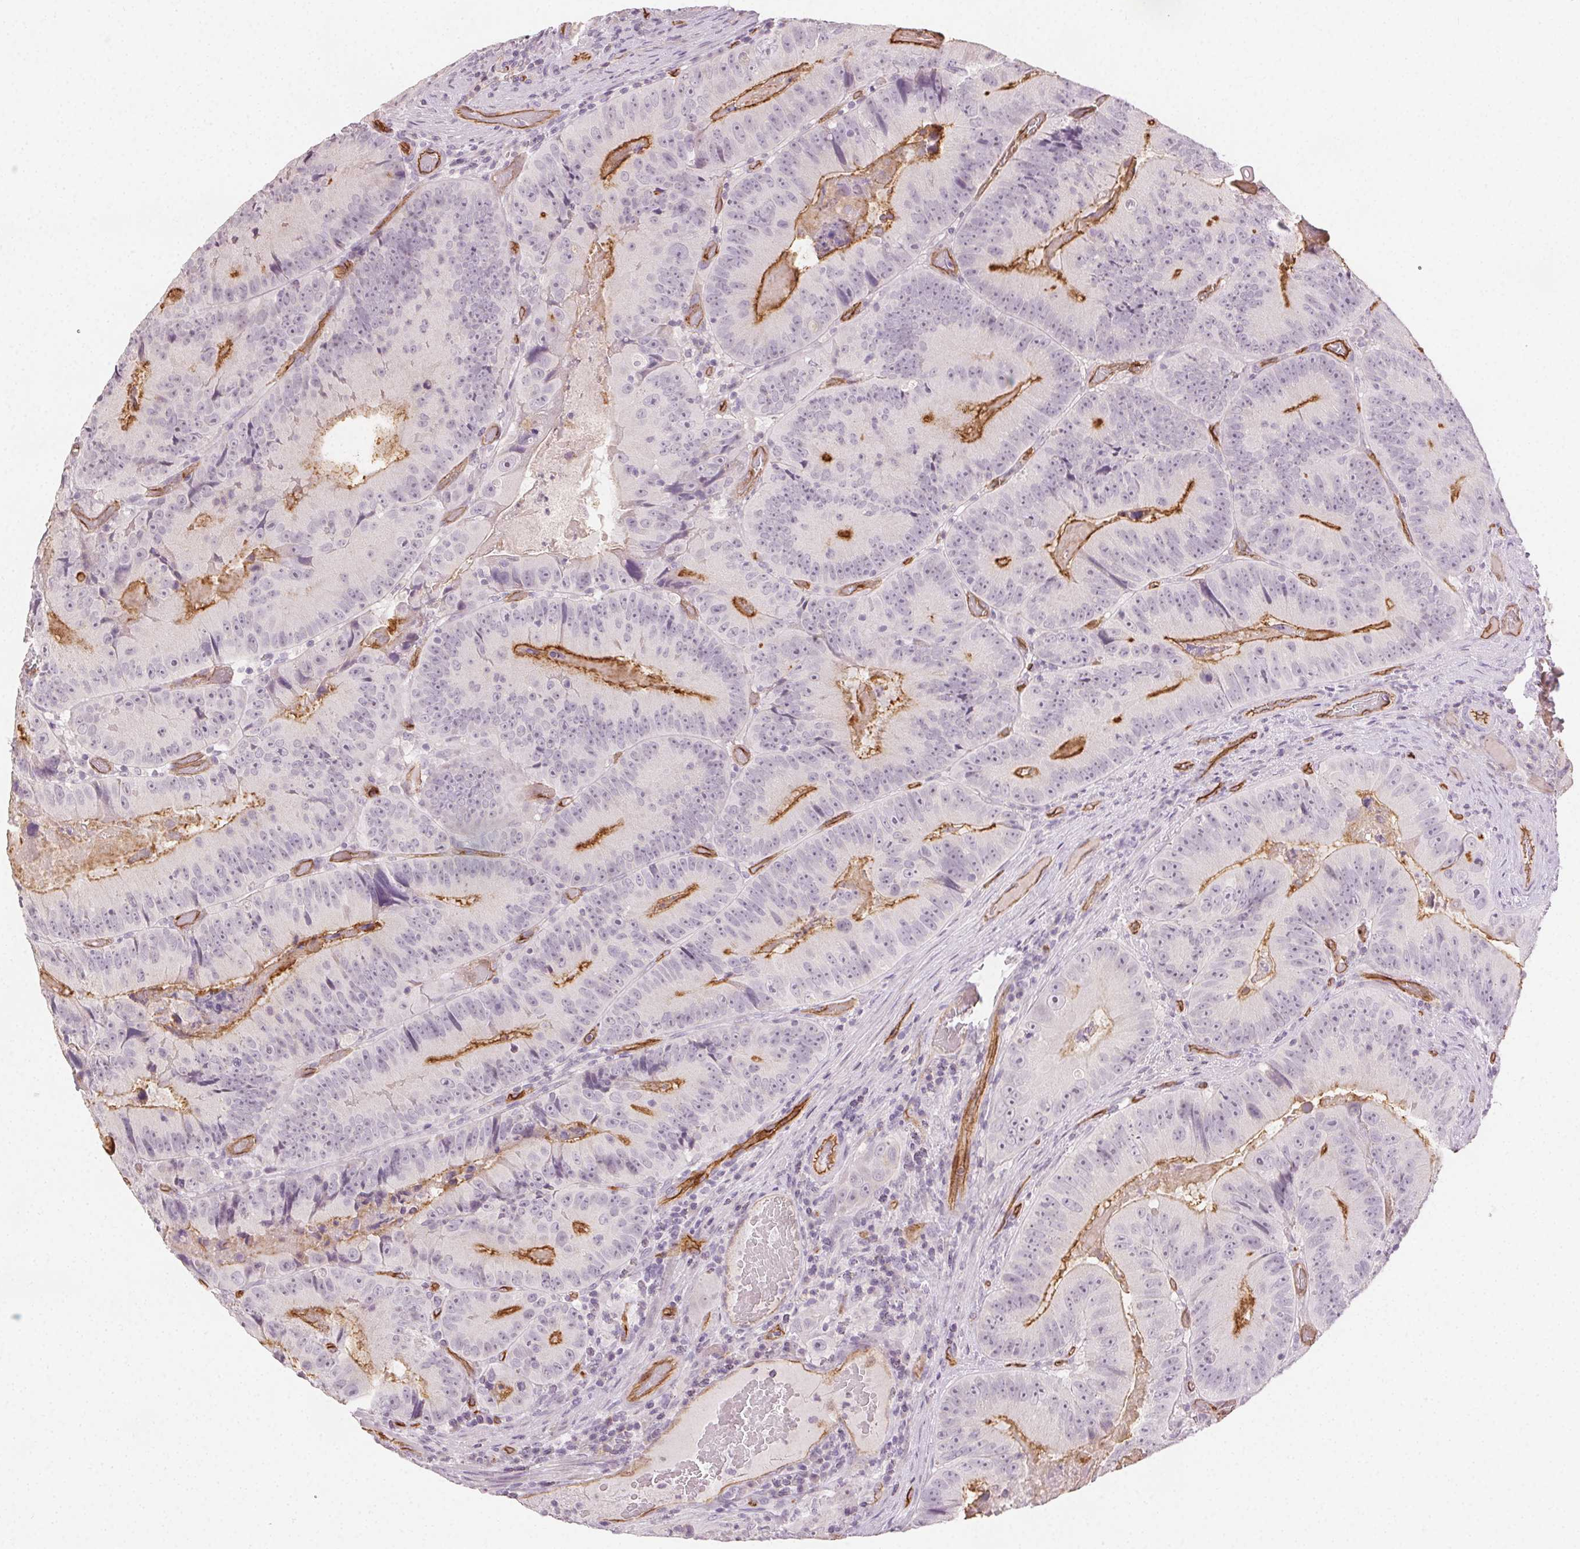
{"staining": {"intensity": "strong", "quantity": "<25%", "location": "cytoplasmic/membranous"}, "tissue": "colorectal cancer", "cell_type": "Tumor cells", "image_type": "cancer", "snomed": [{"axis": "morphology", "description": "Adenocarcinoma, NOS"}, {"axis": "topography", "description": "Colon"}], "caption": "Immunohistochemical staining of human colorectal cancer demonstrates medium levels of strong cytoplasmic/membranous protein expression in approximately <25% of tumor cells. The protein is stained brown, and the nuclei are stained in blue (DAB IHC with brightfield microscopy, high magnification).", "gene": "PODXL", "patient": {"sex": "female", "age": 86}}